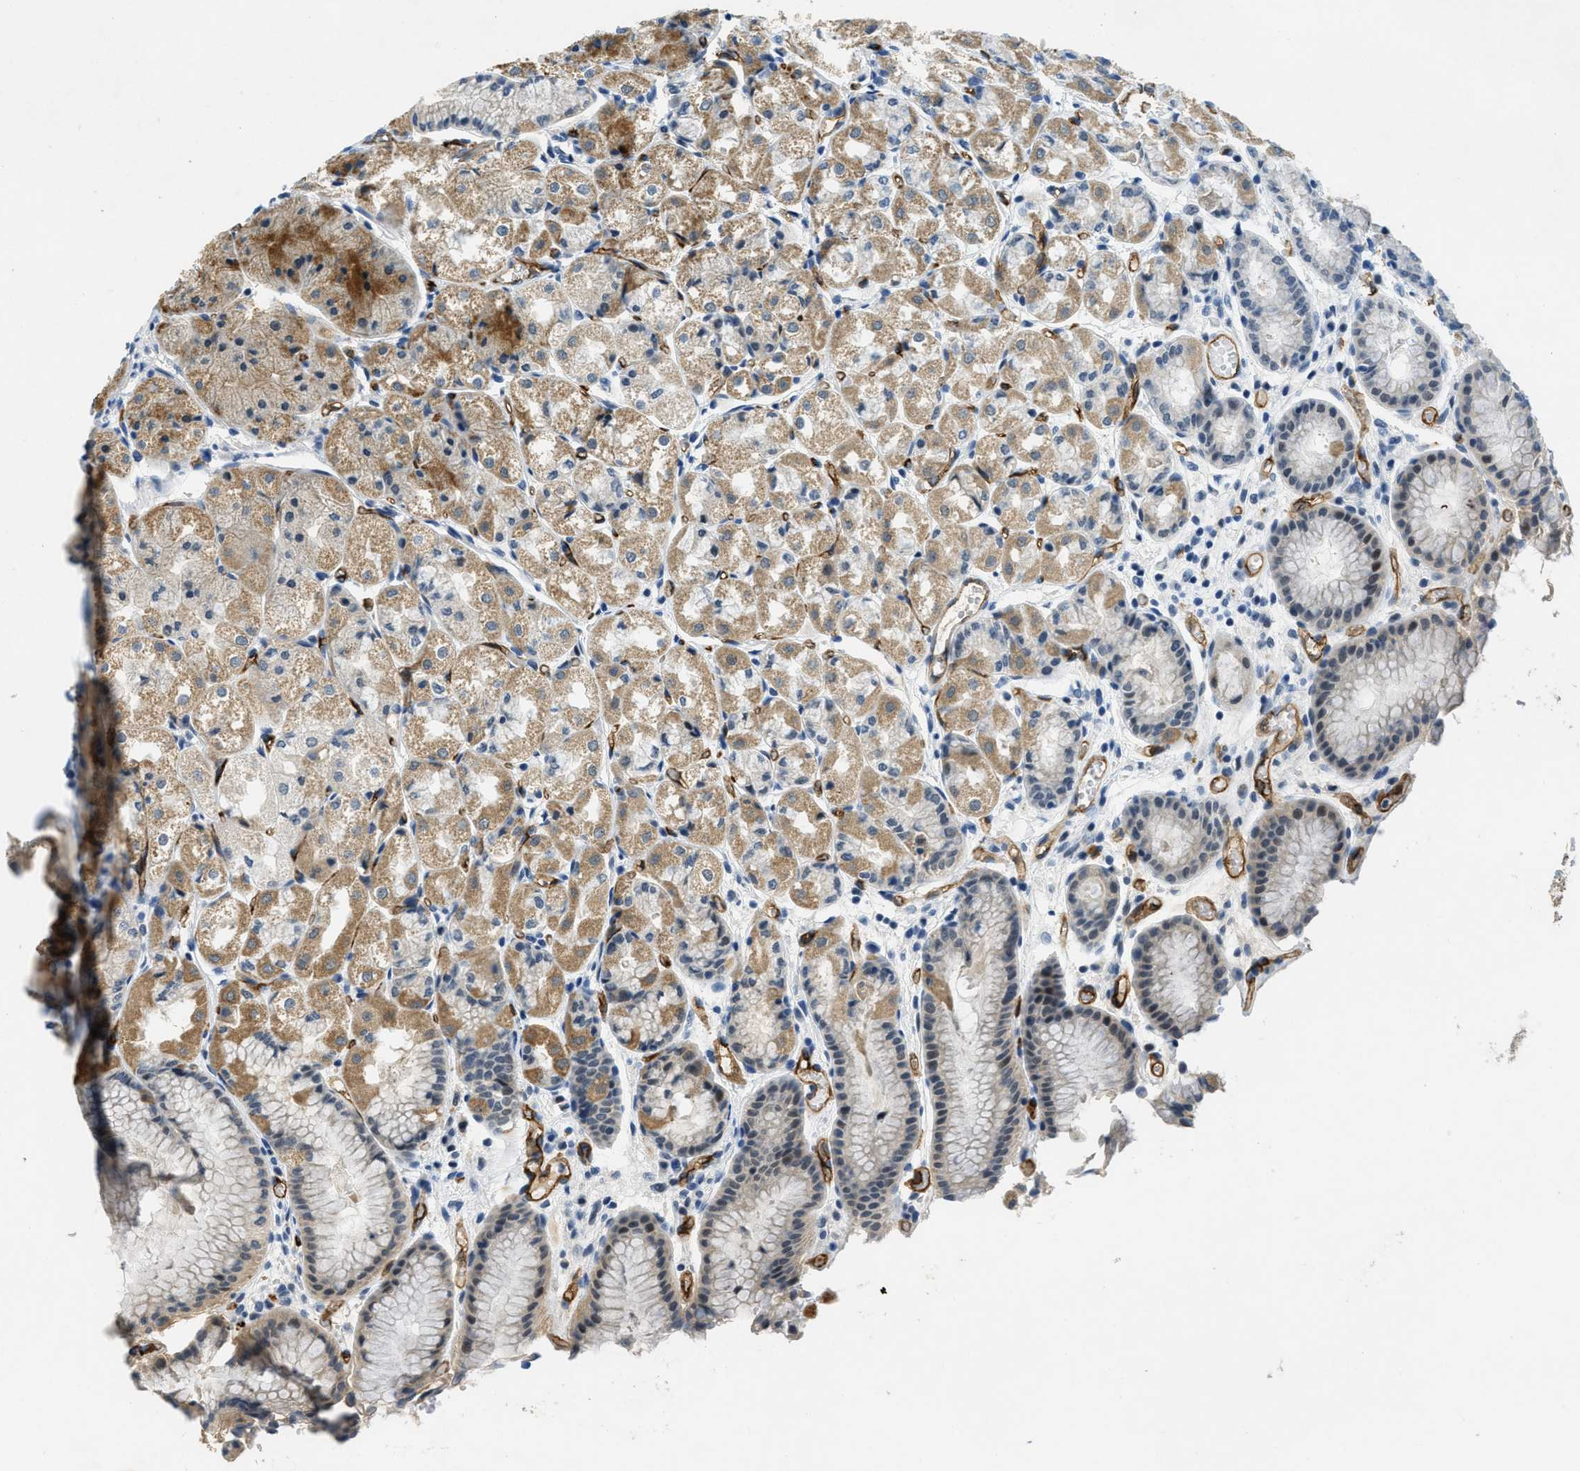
{"staining": {"intensity": "moderate", "quantity": "25%-75%", "location": "cytoplasmic/membranous"}, "tissue": "stomach", "cell_type": "Glandular cells", "image_type": "normal", "snomed": [{"axis": "morphology", "description": "Normal tissue, NOS"}, {"axis": "topography", "description": "Stomach, upper"}], "caption": "The immunohistochemical stain labels moderate cytoplasmic/membranous expression in glandular cells of benign stomach. The staining is performed using DAB brown chromogen to label protein expression. The nuclei are counter-stained blue using hematoxylin.", "gene": "SLCO2A1", "patient": {"sex": "male", "age": 72}}